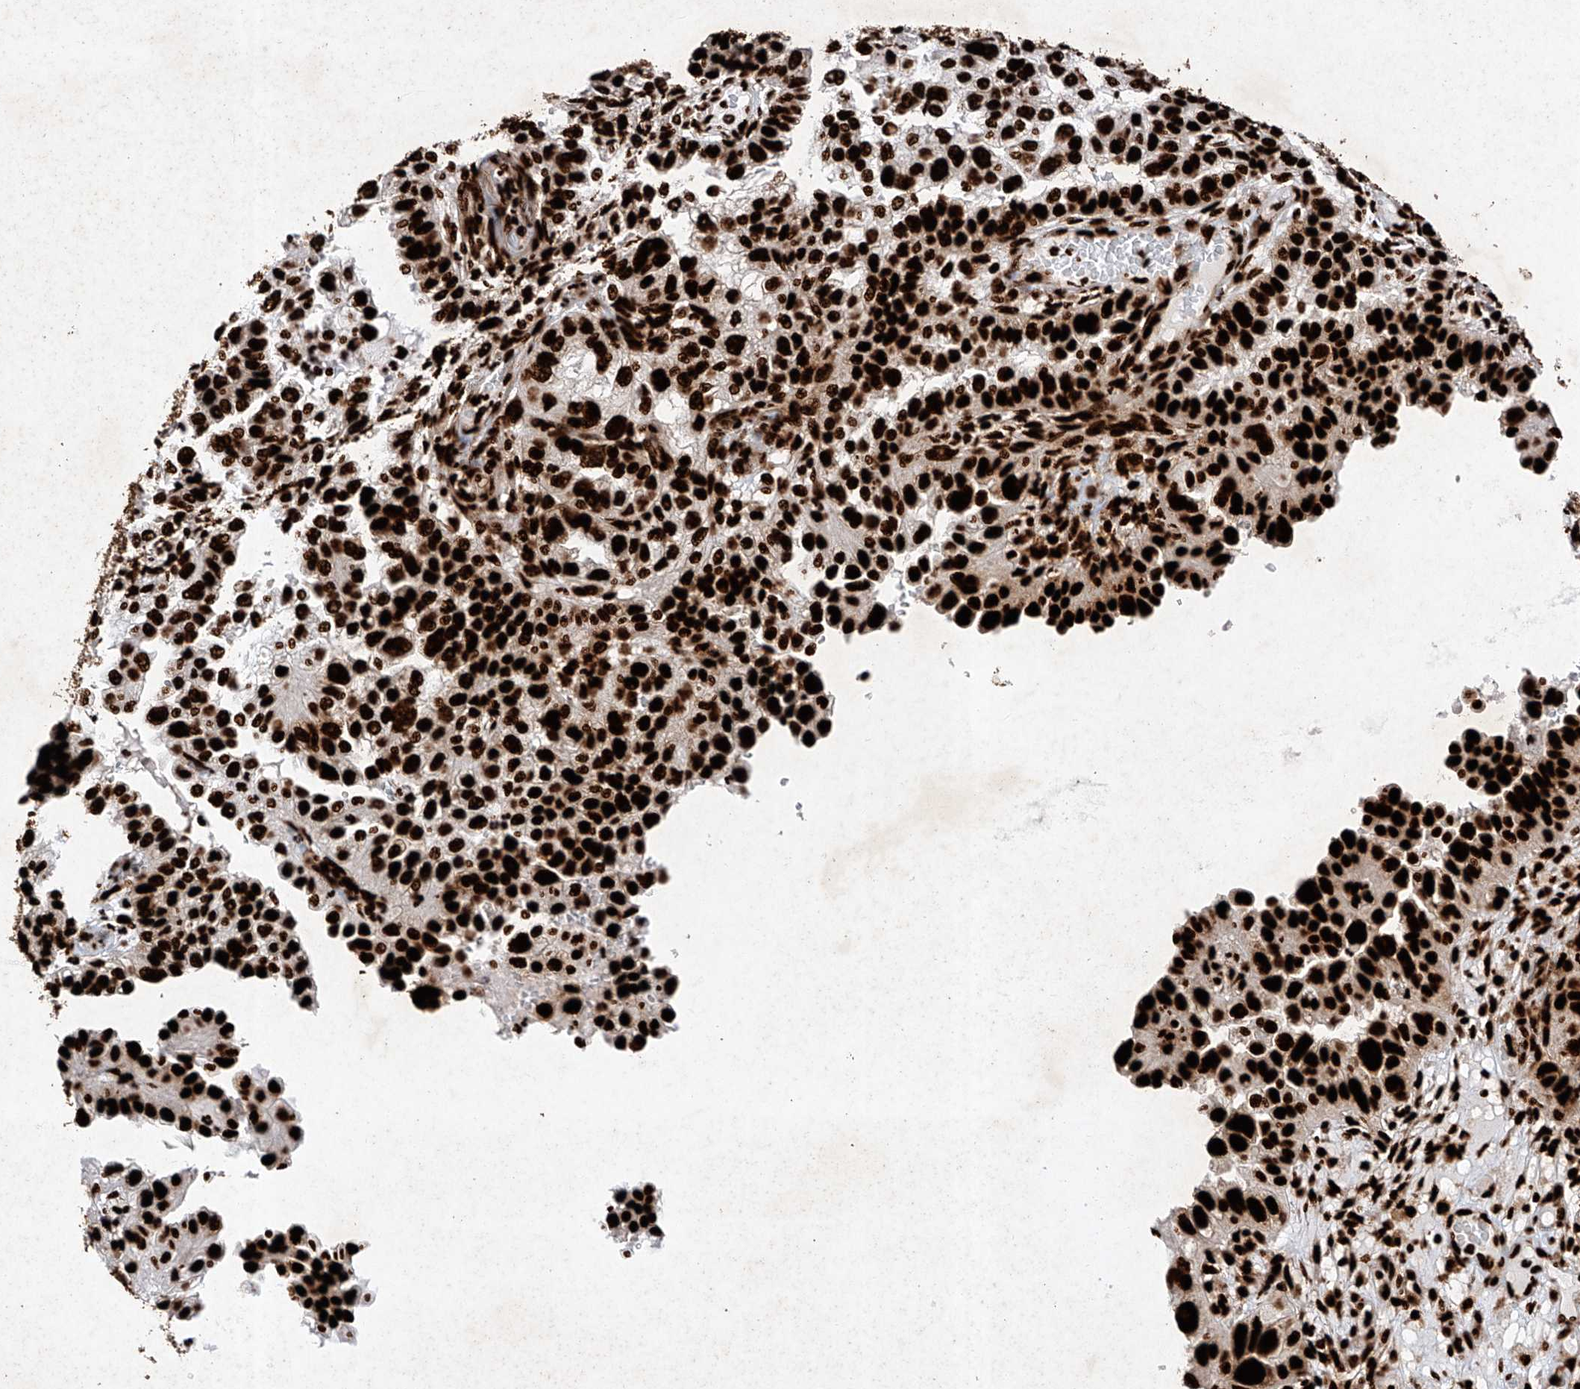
{"staining": {"intensity": "strong", "quantity": ">75%", "location": "nuclear"}, "tissue": "endometrial cancer", "cell_type": "Tumor cells", "image_type": "cancer", "snomed": [{"axis": "morphology", "description": "Adenocarcinoma, NOS"}, {"axis": "topography", "description": "Endometrium"}], "caption": "A high amount of strong nuclear staining is seen in about >75% of tumor cells in endometrial cancer (adenocarcinoma) tissue. The protein is stained brown, and the nuclei are stained in blue (DAB (3,3'-diaminobenzidine) IHC with brightfield microscopy, high magnification).", "gene": "SRSF6", "patient": {"sex": "female", "age": 85}}